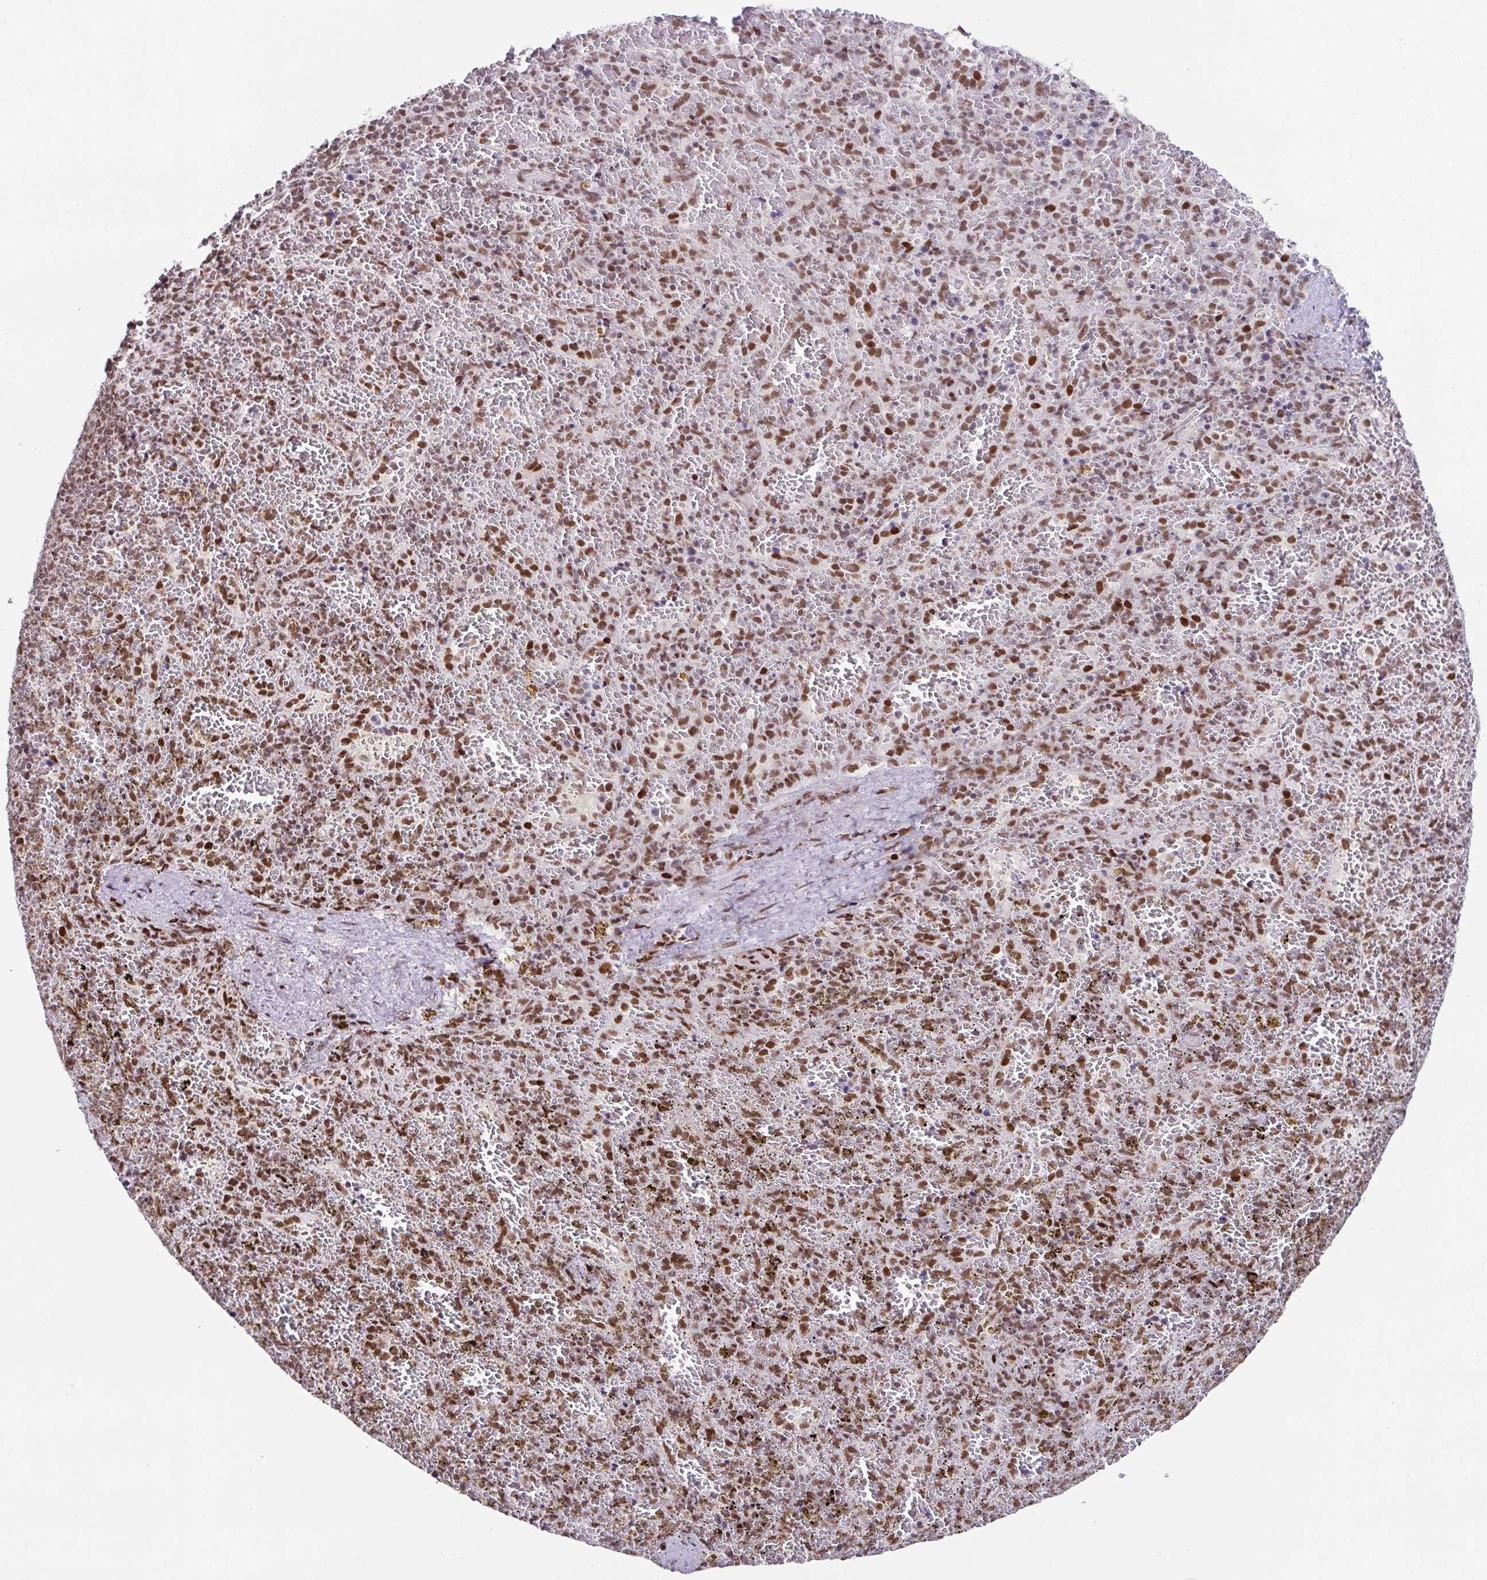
{"staining": {"intensity": "moderate", "quantity": ">75%", "location": "nuclear"}, "tissue": "spleen", "cell_type": "Cells in red pulp", "image_type": "normal", "snomed": [{"axis": "morphology", "description": "Normal tissue, NOS"}, {"axis": "topography", "description": "Spleen"}], "caption": "Immunohistochemistry (IHC) (DAB) staining of unremarkable human spleen demonstrates moderate nuclear protein positivity in about >75% of cells in red pulp. The staining was performed using DAB (3,3'-diaminobenzidine) to visualize the protein expression in brown, while the nuclei were stained in blue with hematoxylin (Magnification: 20x).", "gene": "CLP1", "patient": {"sex": "female", "age": 50}}